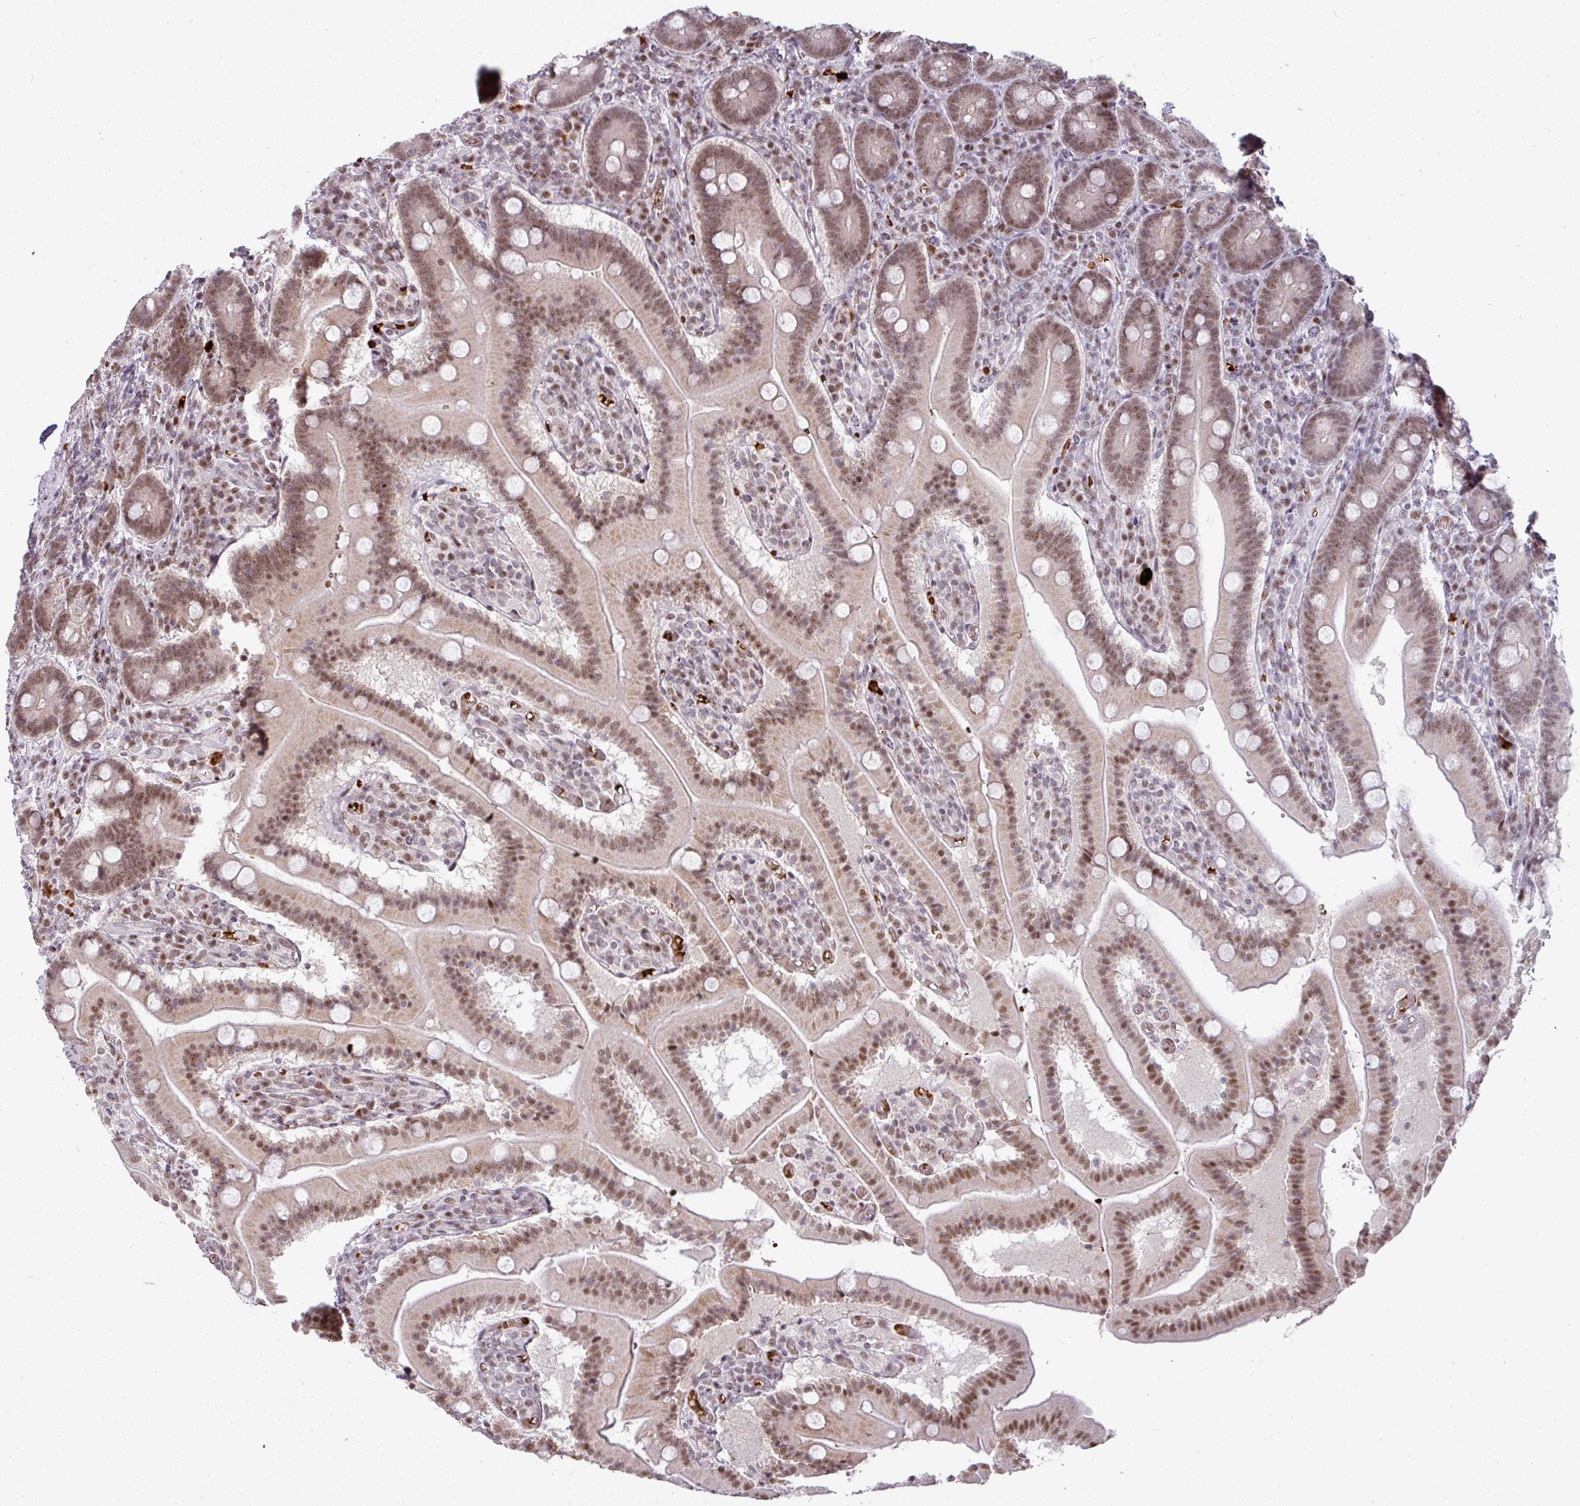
{"staining": {"intensity": "moderate", "quantity": ">75%", "location": "cytoplasmic/membranous,nuclear"}, "tissue": "duodenum", "cell_type": "Glandular cells", "image_type": "normal", "snomed": [{"axis": "morphology", "description": "Normal tissue, NOS"}, {"axis": "topography", "description": "Duodenum"}], "caption": "Glandular cells display moderate cytoplasmic/membranous,nuclear positivity in approximately >75% of cells in unremarkable duodenum. Nuclei are stained in blue.", "gene": "NEIL1", "patient": {"sex": "female", "age": 62}}